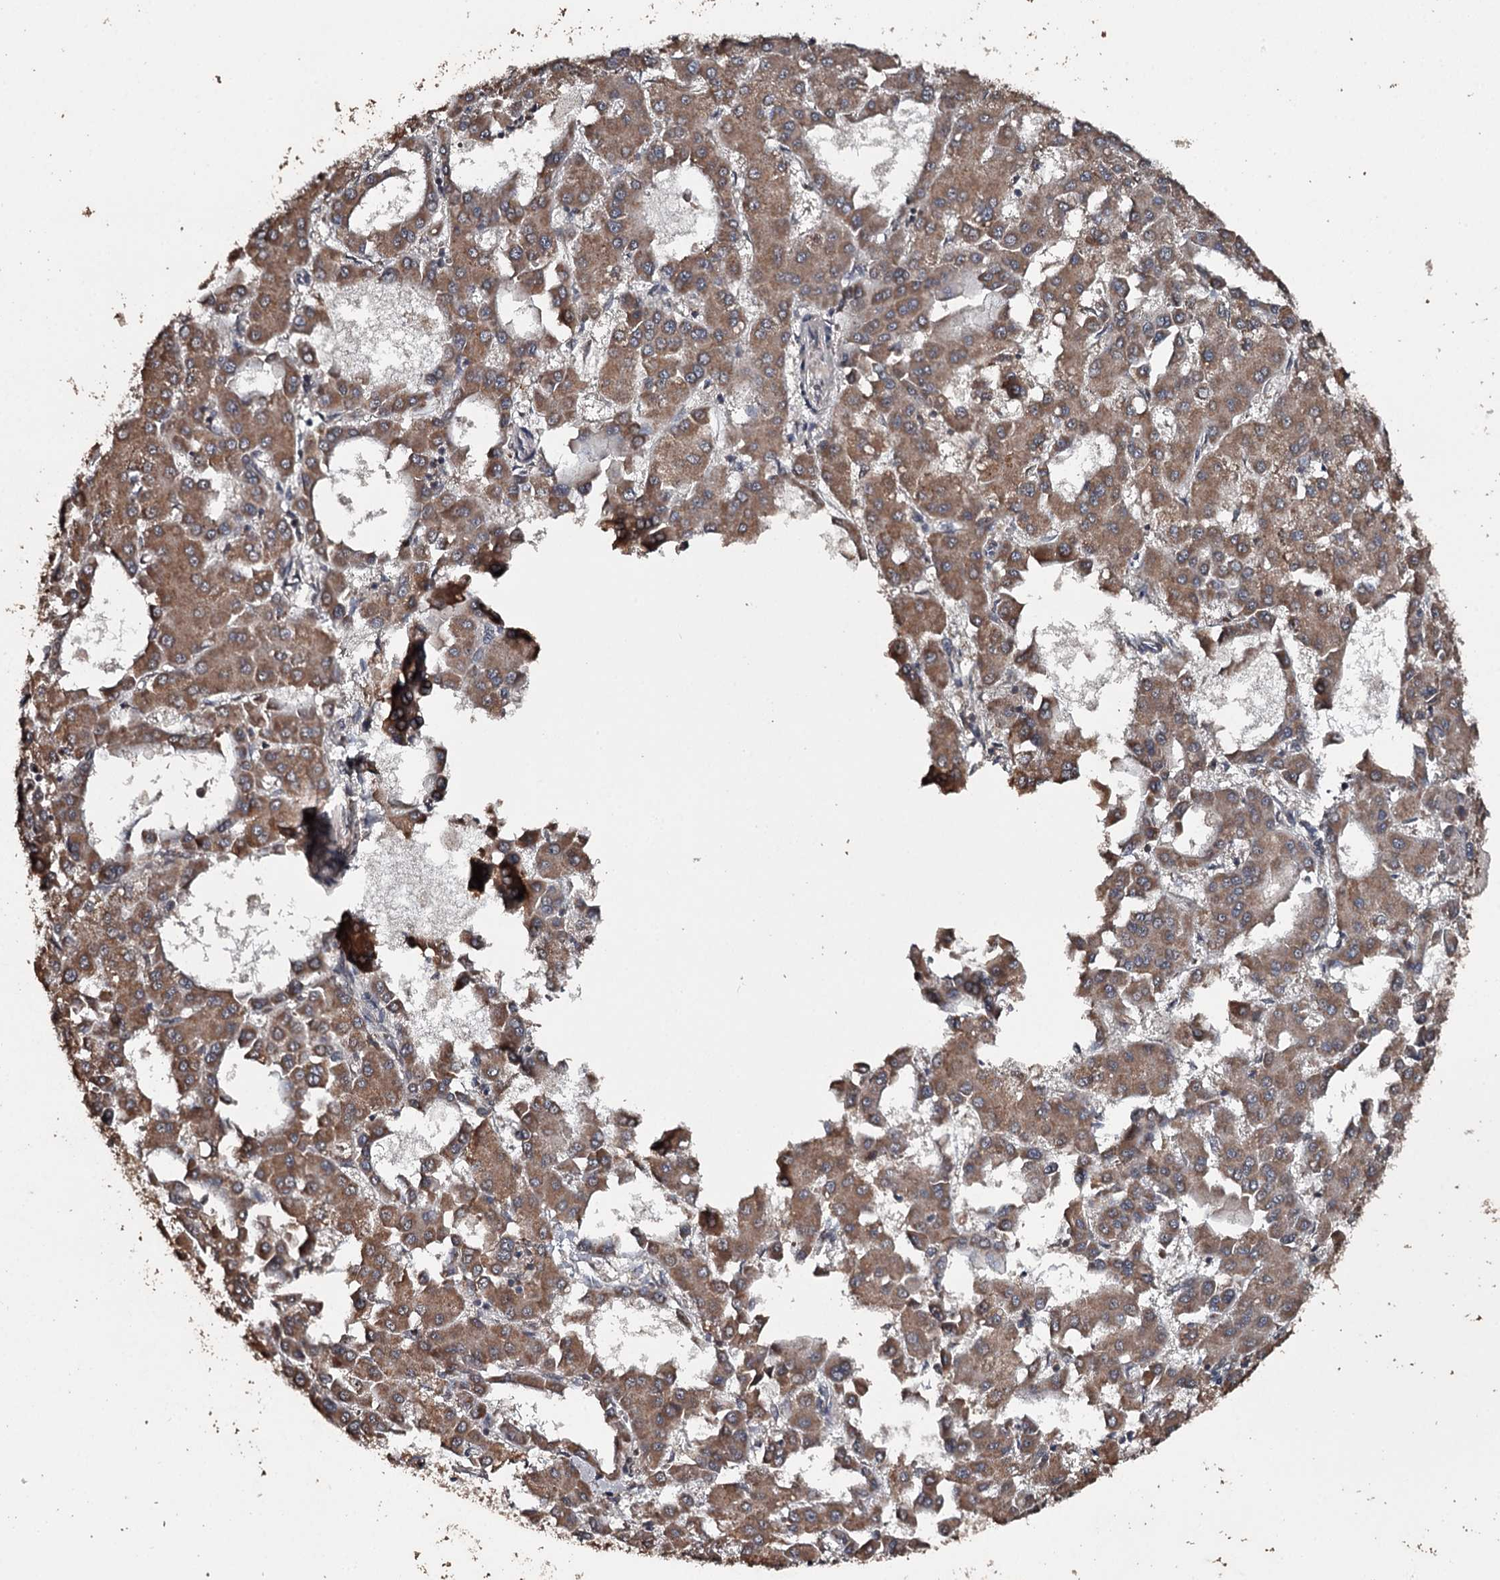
{"staining": {"intensity": "moderate", "quantity": ">75%", "location": "cytoplasmic/membranous"}, "tissue": "liver cancer", "cell_type": "Tumor cells", "image_type": "cancer", "snomed": [{"axis": "morphology", "description": "Carcinoma, Hepatocellular, NOS"}, {"axis": "topography", "description": "Liver"}], "caption": "An immunohistochemistry histopathology image of tumor tissue is shown. Protein staining in brown shows moderate cytoplasmic/membranous positivity in liver hepatocellular carcinoma within tumor cells.", "gene": "WIPI1", "patient": {"sex": "male", "age": 47}}